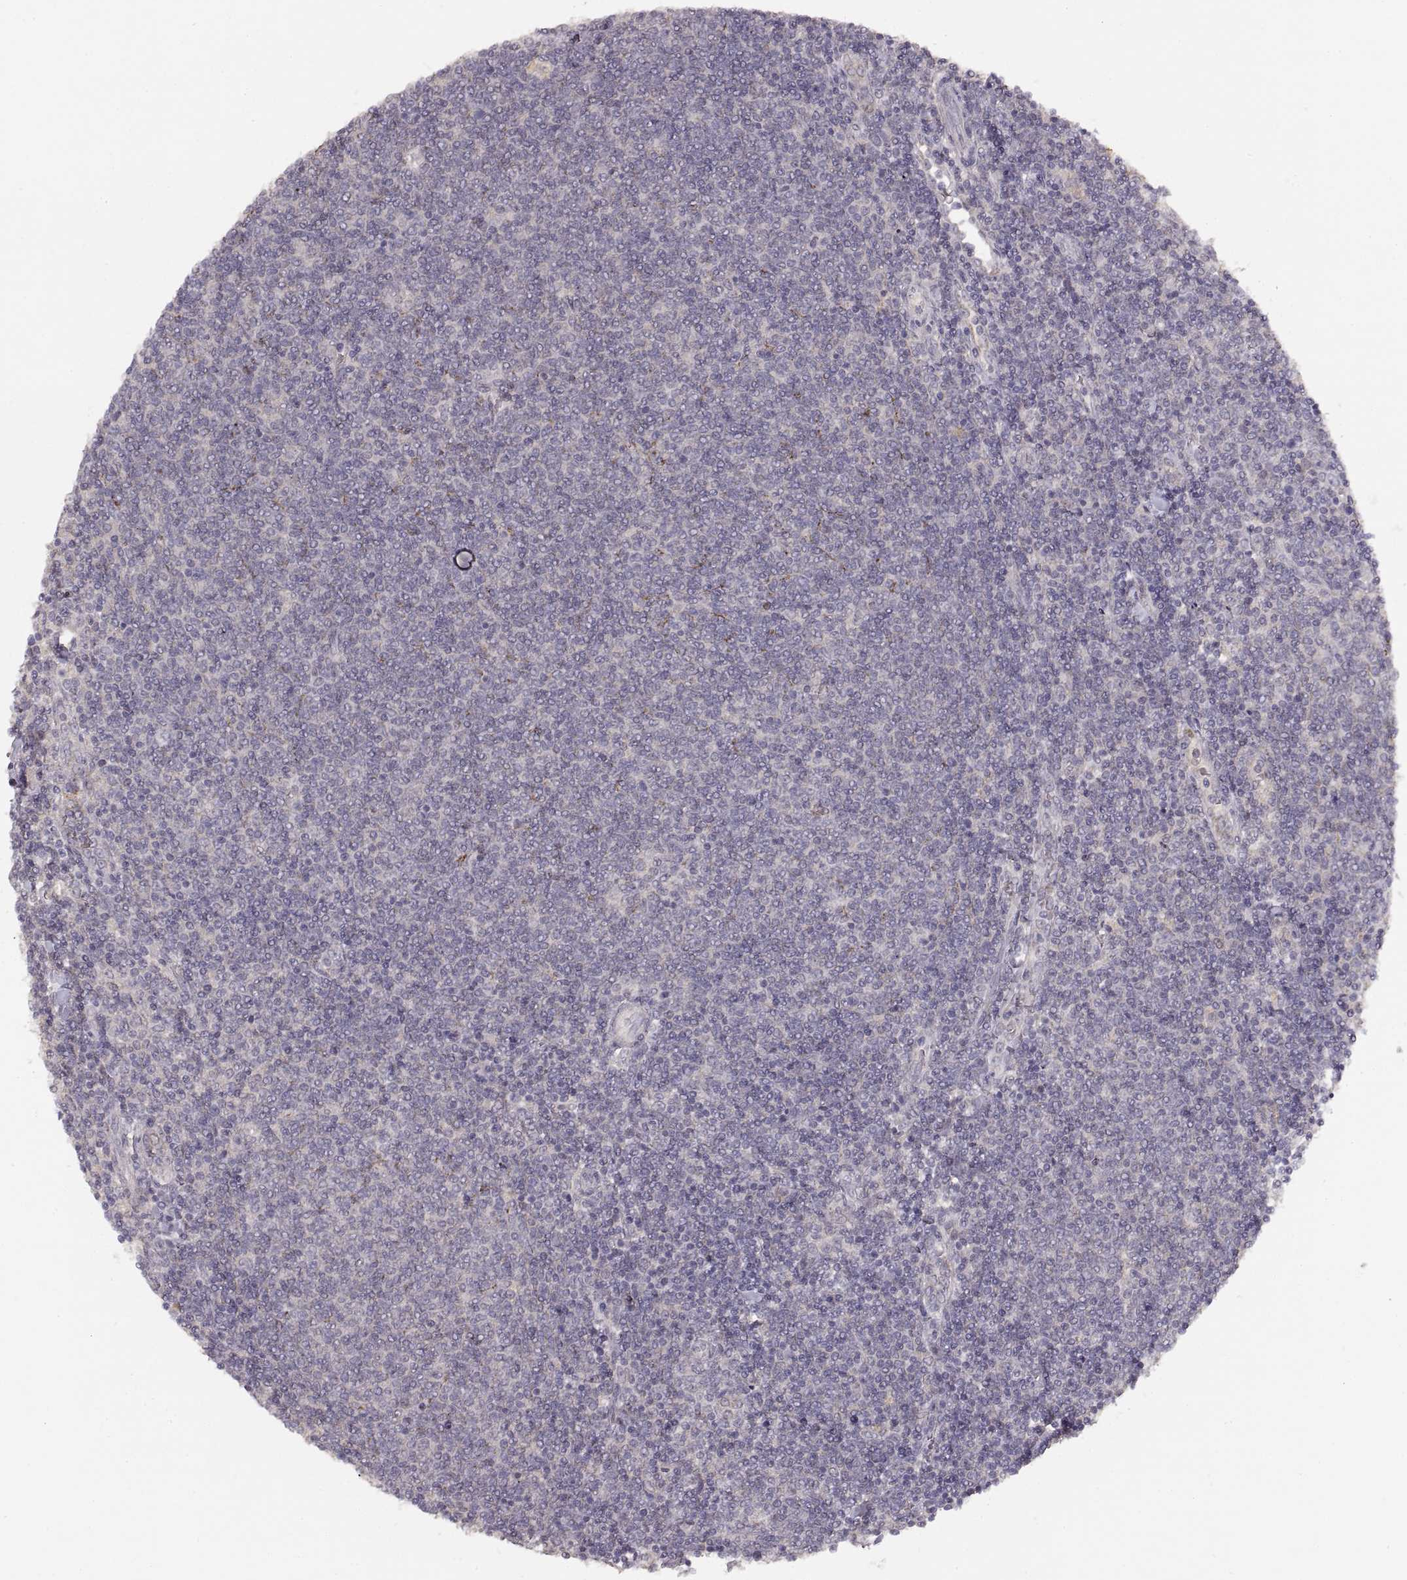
{"staining": {"intensity": "negative", "quantity": "none", "location": "none"}, "tissue": "lymphoma", "cell_type": "Tumor cells", "image_type": "cancer", "snomed": [{"axis": "morphology", "description": "Malignant lymphoma, non-Hodgkin's type, Low grade"}, {"axis": "topography", "description": "Lymph node"}], "caption": "Tumor cells are negative for protein expression in human lymphoma.", "gene": "LAMC2", "patient": {"sex": "male", "age": 52}}